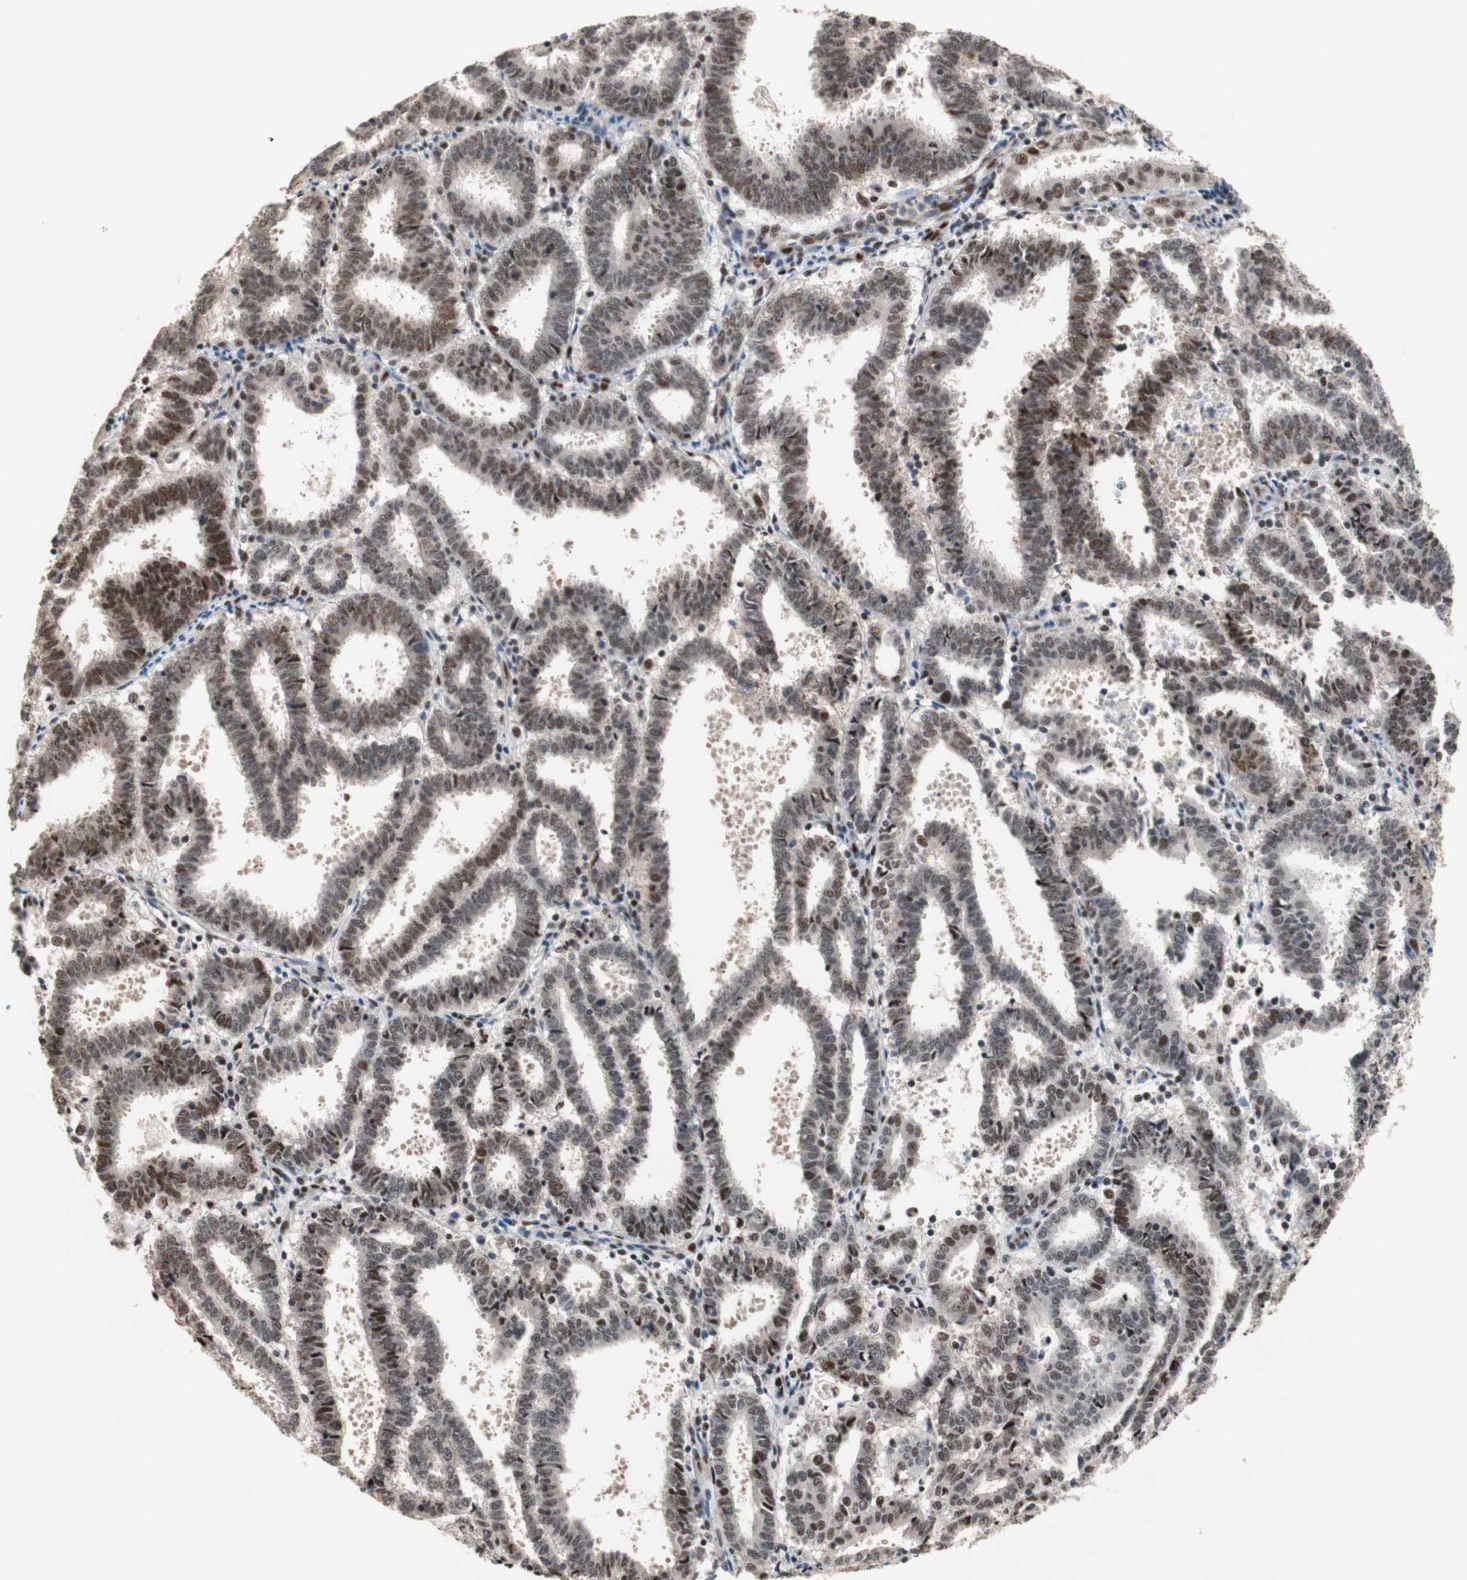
{"staining": {"intensity": "moderate", "quantity": "25%-75%", "location": "nuclear"}, "tissue": "endometrial cancer", "cell_type": "Tumor cells", "image_type": "cancer", "snomed": [{"axis": "morphology", "description": "Adenocarcinoma, NOS"}, {"axis": "topography", "description": "Uterus"}], "caption": "A brown stain highlights moderate nuclear positivity of a protein in adenocarcinoma (endometrial) tumor cells. (DAB (3,3'-diaminobenzidine) IHC with brightfield microscopy, high magnification).", "gene": "TLE1", "patient": {"sex": "female", "age": 83}}